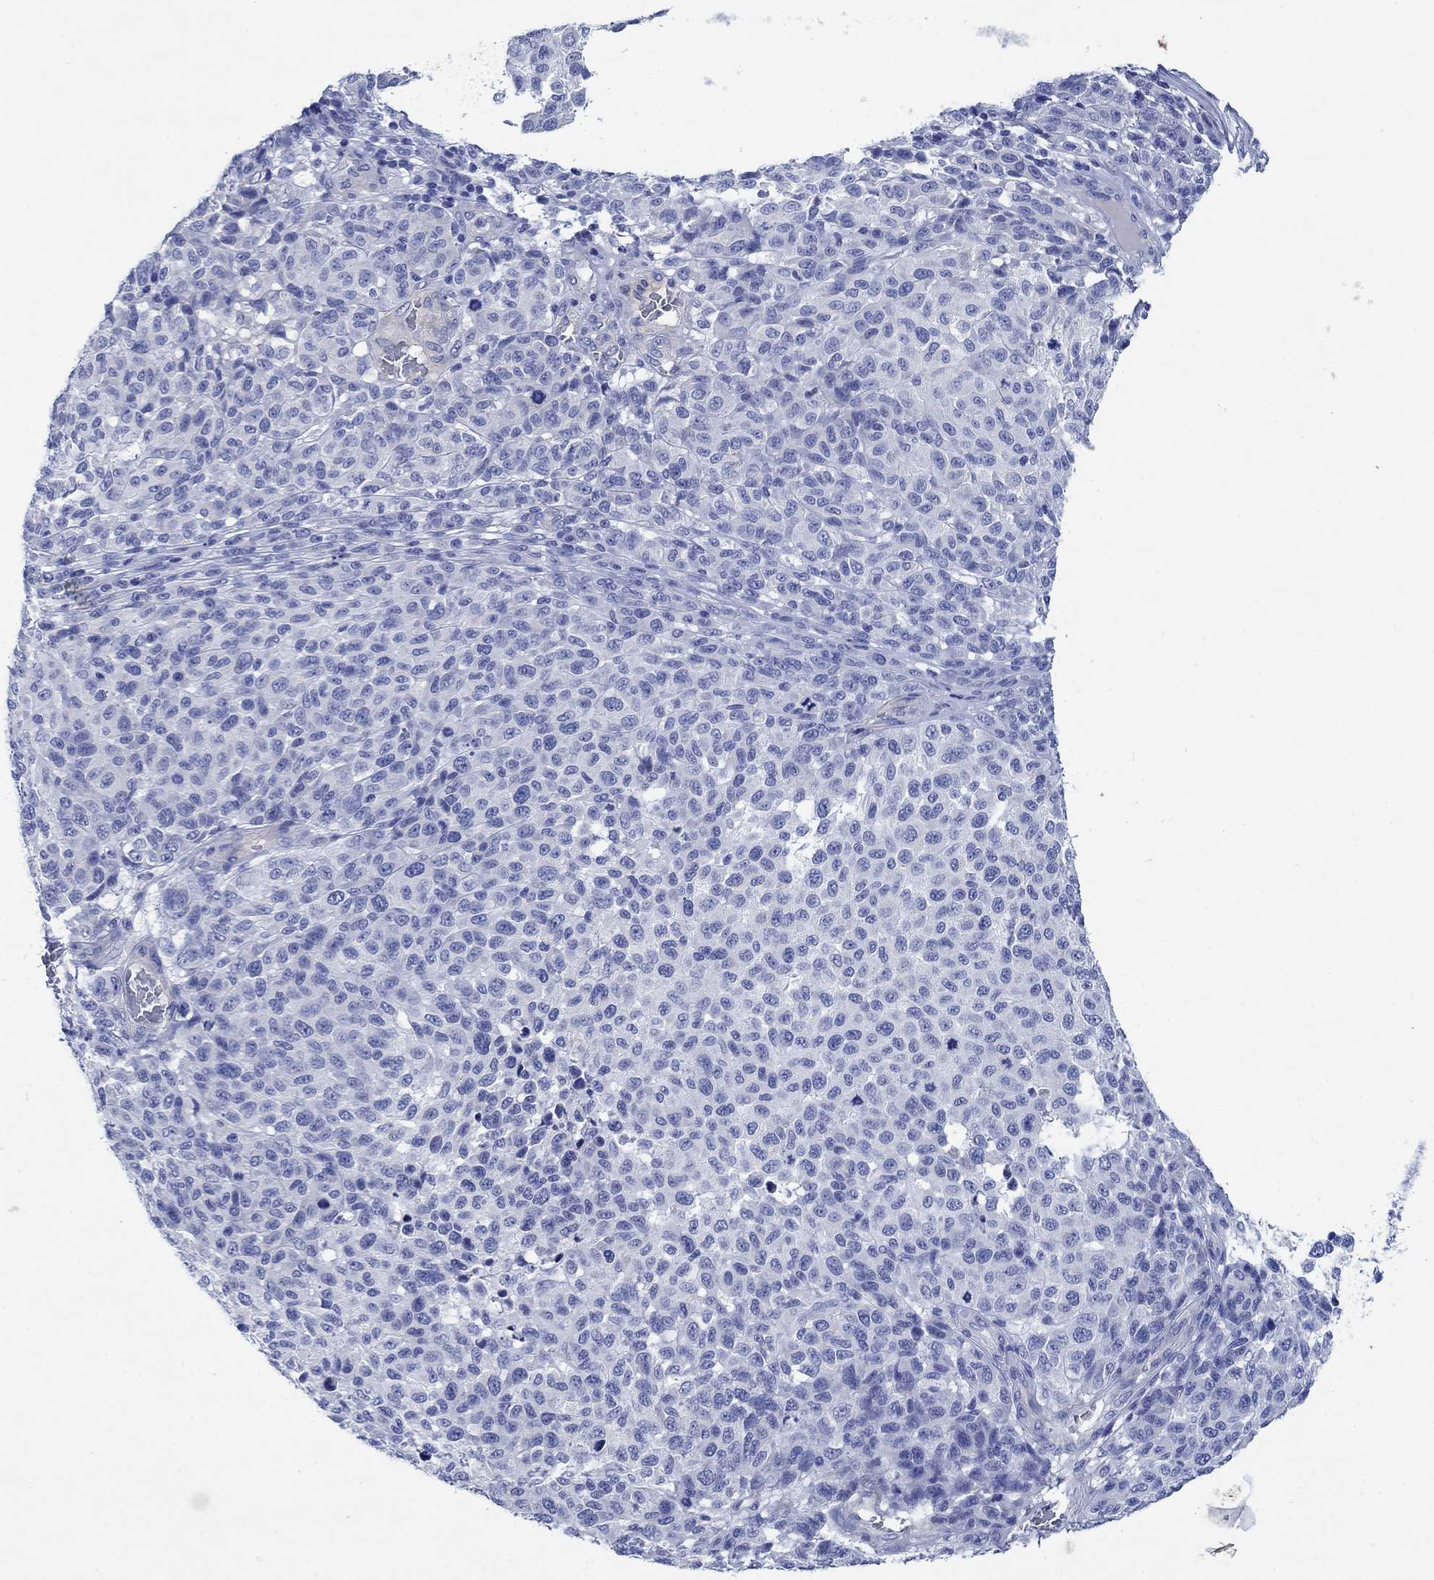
{"staining": {"intensity": "negative", "quantity": "none", "location": "none"}, "tissue": "melanoma", "cell_type": "Tumor cells", "image_type": "cancer", "snomed": [{"axis": "morphology", "description": "Malignant melanoma, NOS"}, {"axis": "topography", "description": "Skin"}], "caption": "Malignant melanoma was stained to show a protein in brown. There is no significant staining in tumor cells. (DAB IHC, high magnification).", "gene": "TRIM16", "patient": {"sex": "male", "age": 59}}